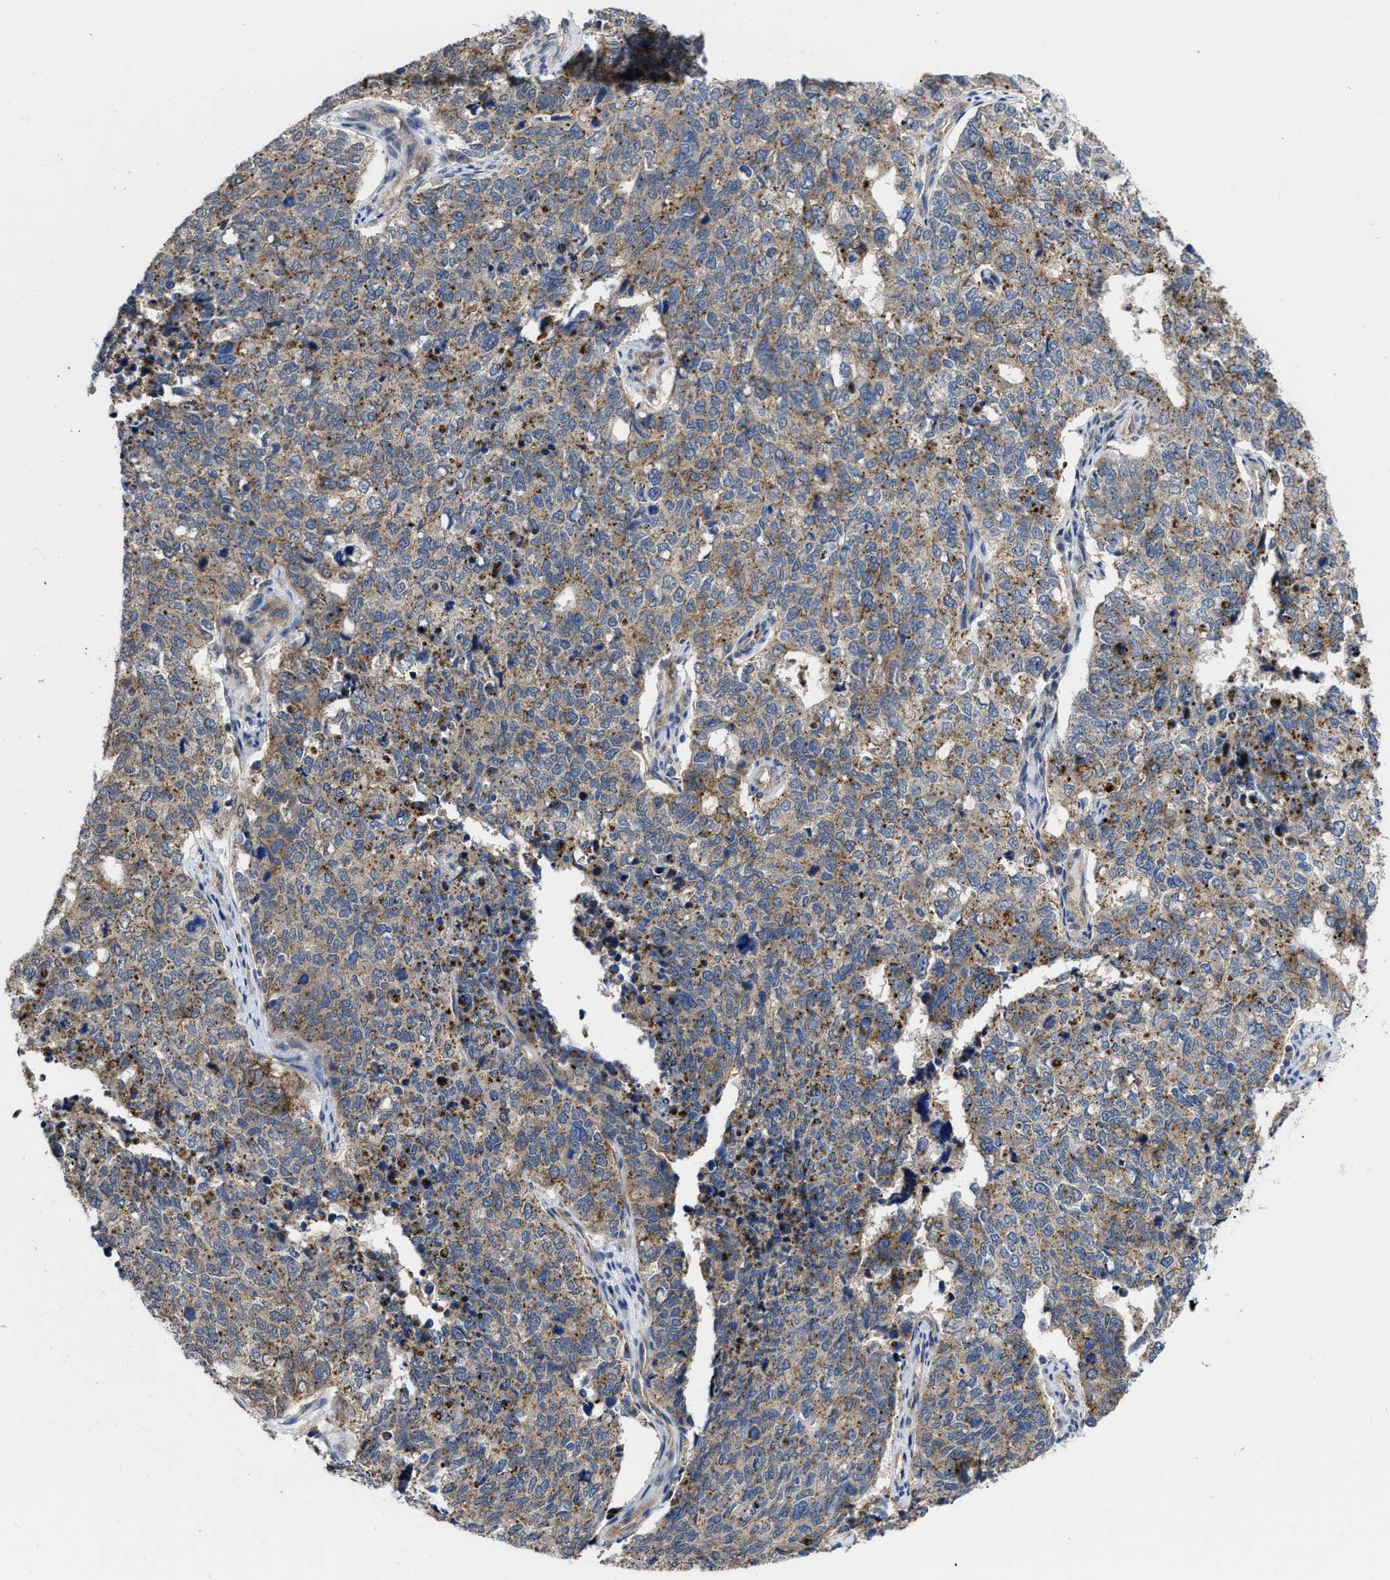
{"staining": {"intensity": "weak", "quantity": "25%-75%", "location": "cytoplasmic/membranous"}, "tissue": "cervical cancer", "cell_type": "Tumor cells", "image_type": "cancer", "snomed": [{"axis": "morphology", "description": "Squamous cell carcinoma, NOS"}, {"axis": "topography", "description": "Cervix"}], "caption": "A low amount of weak cytoplasmic/membranous positivity is appreciated in approximately 25%-75% of tumor cells in squamous cell carcinoma (cervical) tissue.", "gene": "PKD2", "patient": {"sex": "female", "age": 63}}